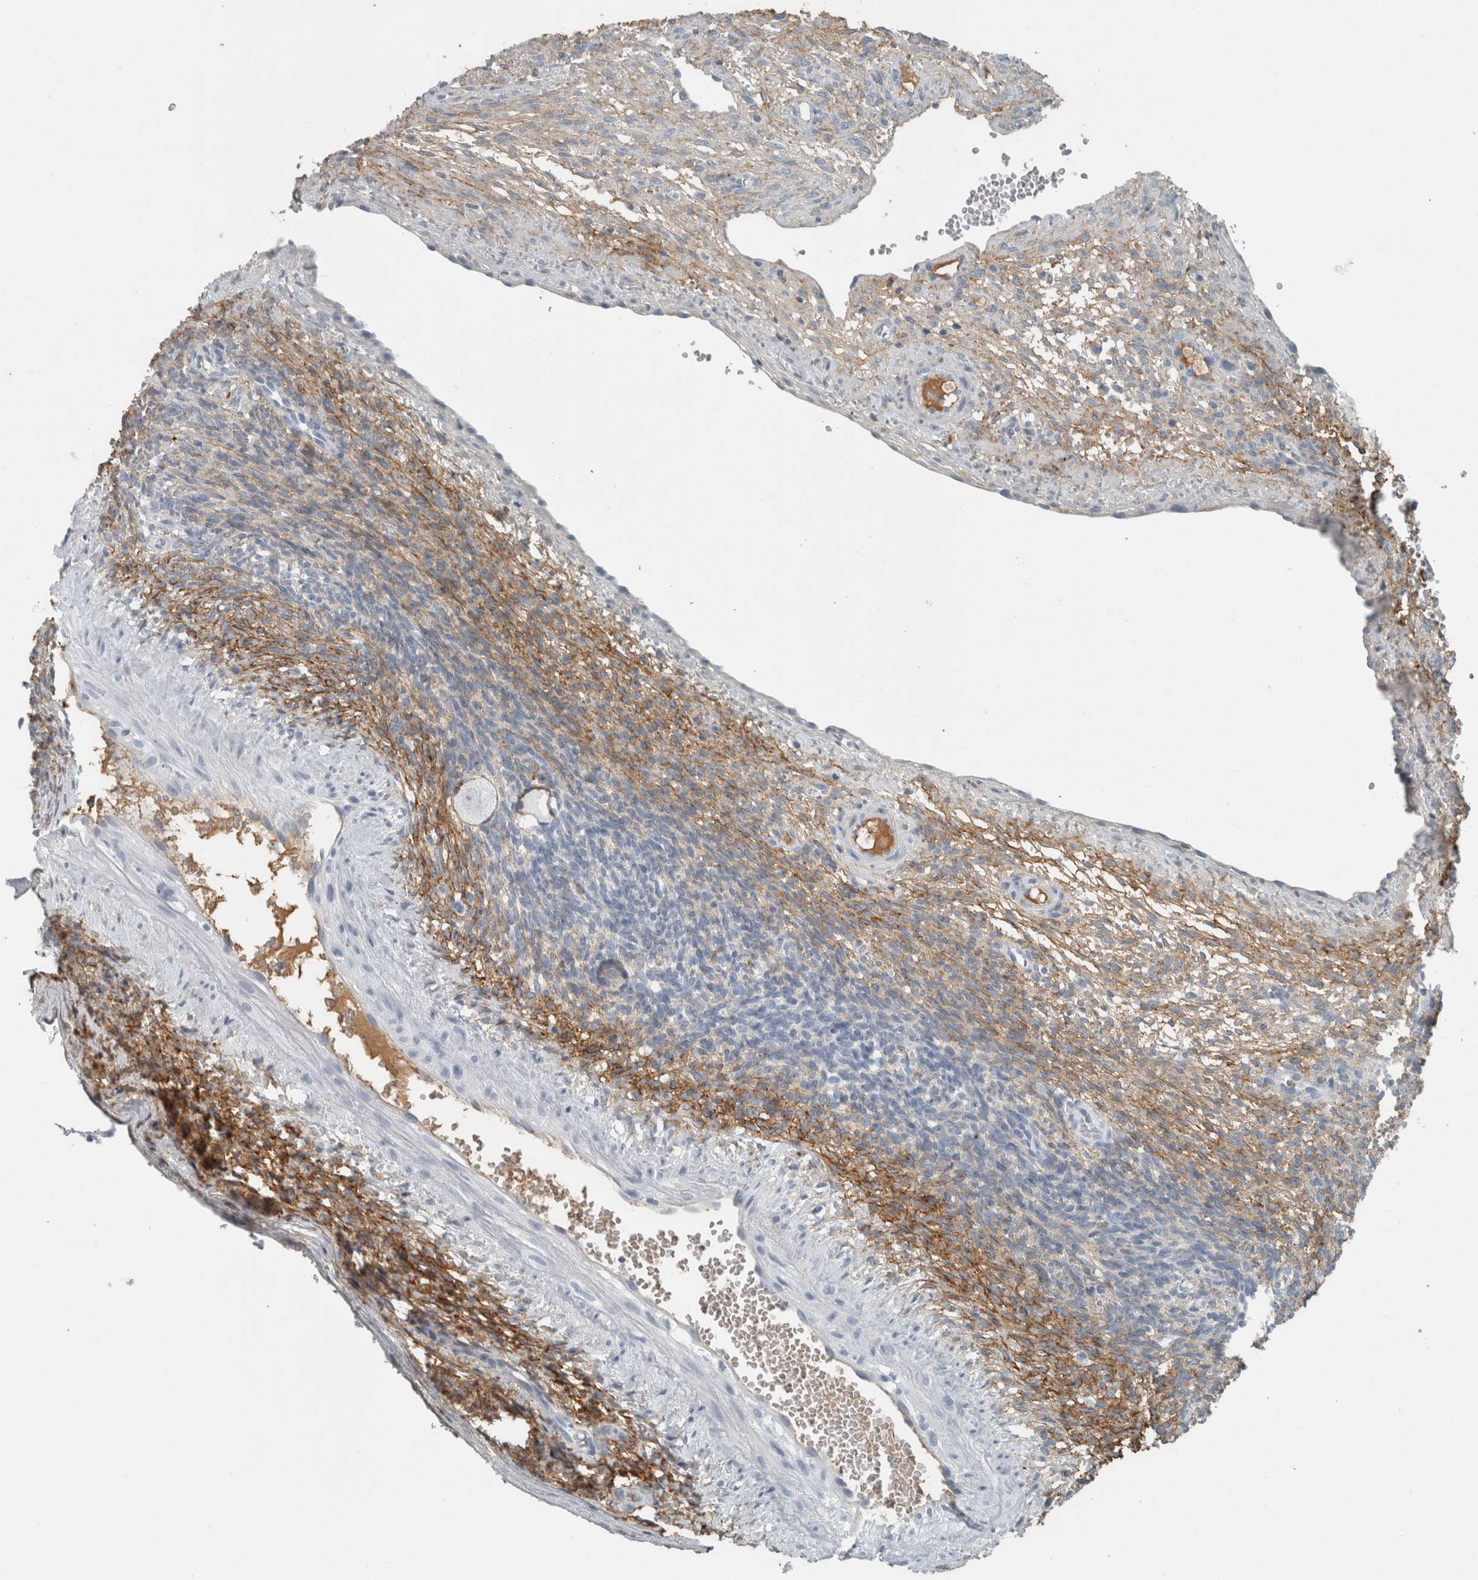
{"staining": {"intensity": "negative", "quantity": "none", "location": "none"}, "tissue": "ovary", "cell_type": "Follicle cells", "image_type": "normal", "snomed": [{"axis": "morphology", "description": "Normal tissue, NOS"}, {"axis": "topography", "description": "Ovary"}], "caption": "Histopathology image shows no protein expression in follicle cells of unremarkable ovary.", "gene": "CHL1", "patient": {"sex": "female", "age": 34}}